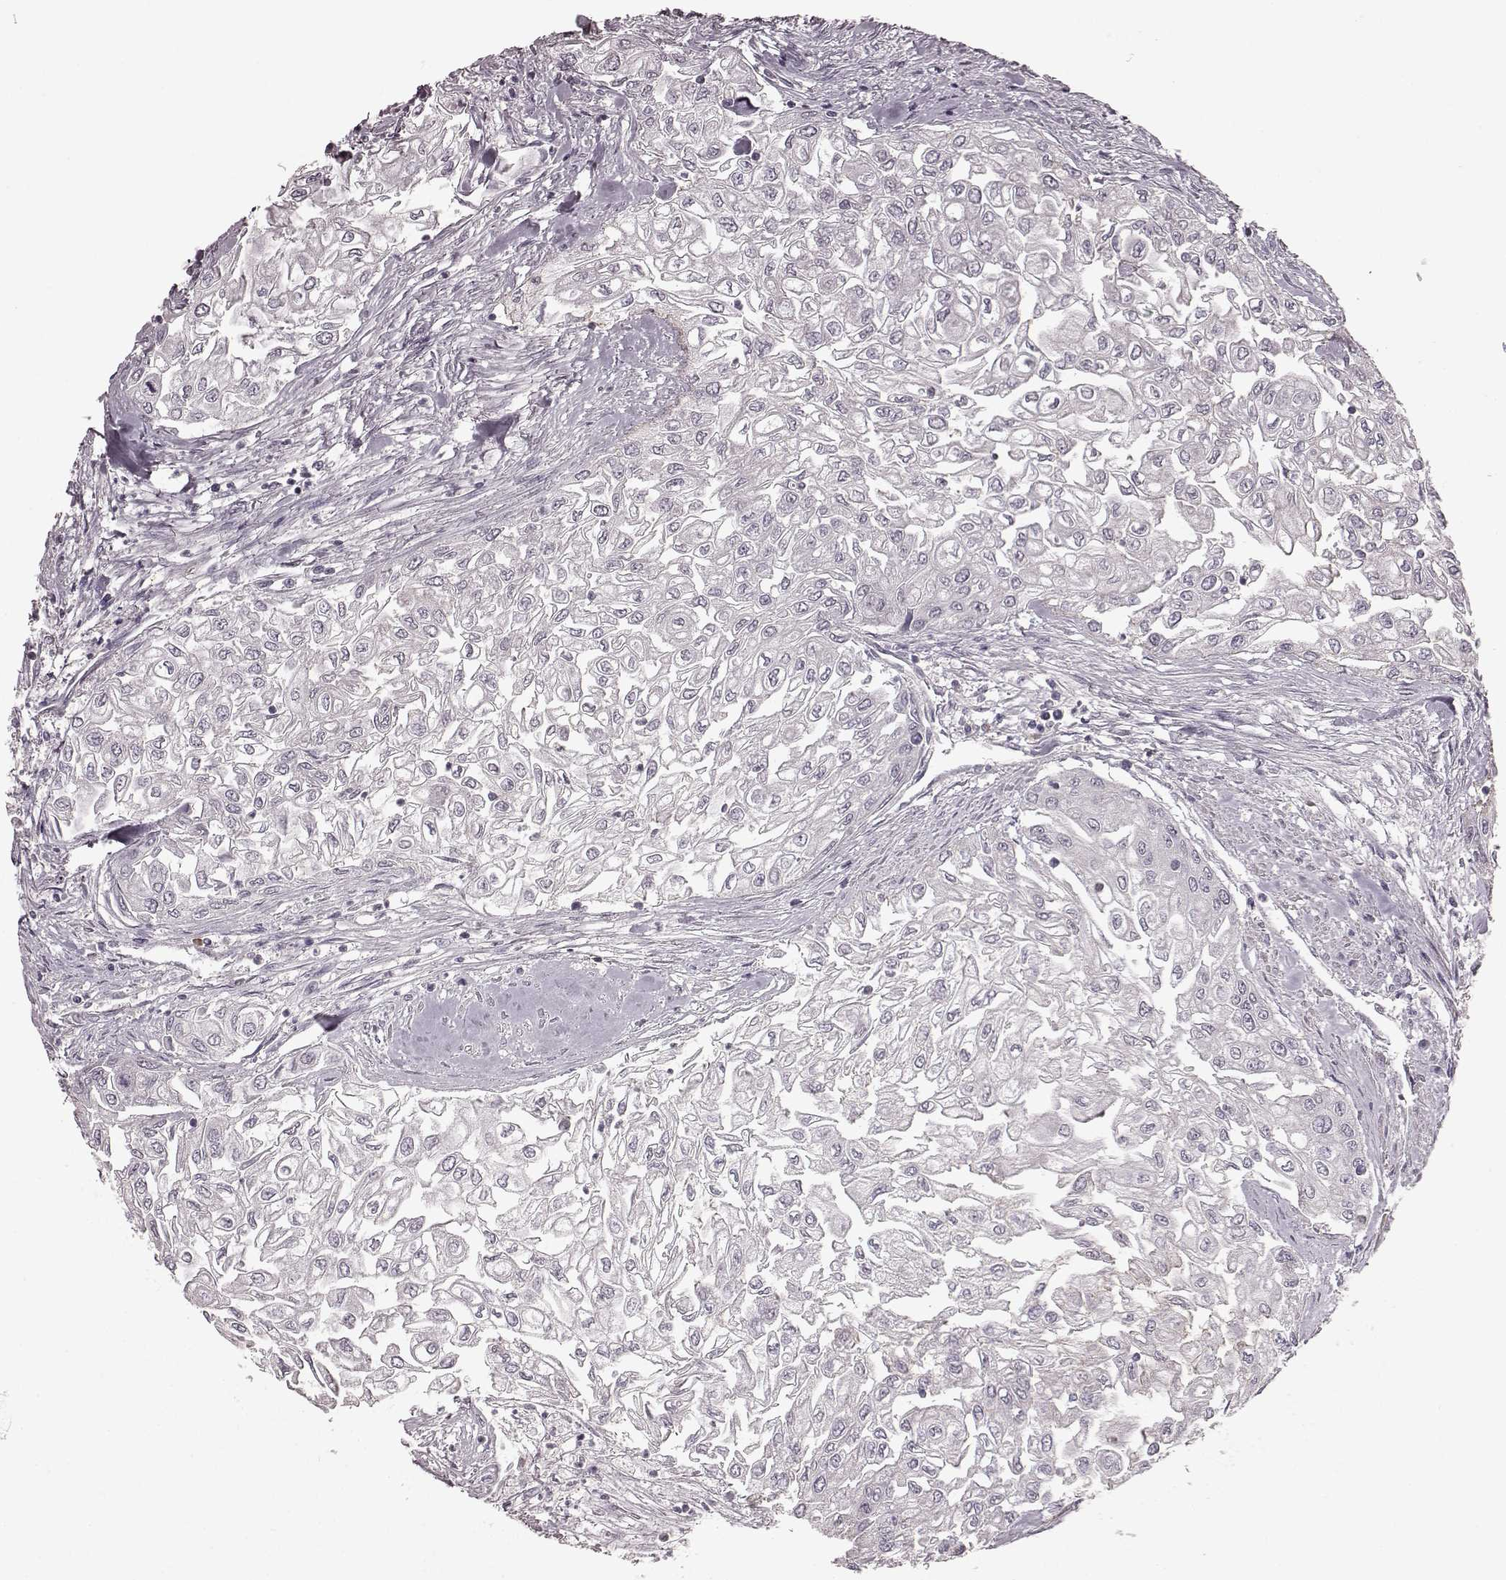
{"staining": {"intensity": "negative", "quantity": "none", "location": "none"}, "tissue": "urothelial cancer", "cell_type": "Tumor cells", "image_type": "cancer", "snomed": [{"axis": "morphology", "description": "Urothelial carcinoma, High grade"}, {"axis": "topography", "description": "Urinary bladder"}], "caption": "This is an immunohistochemistry (IHC) histopathology image of urothelial carcinoma (high-grade). There is no staining in tumor cells.", "gene": "CD28", "patient": {"sex": "male", "age": 62}}